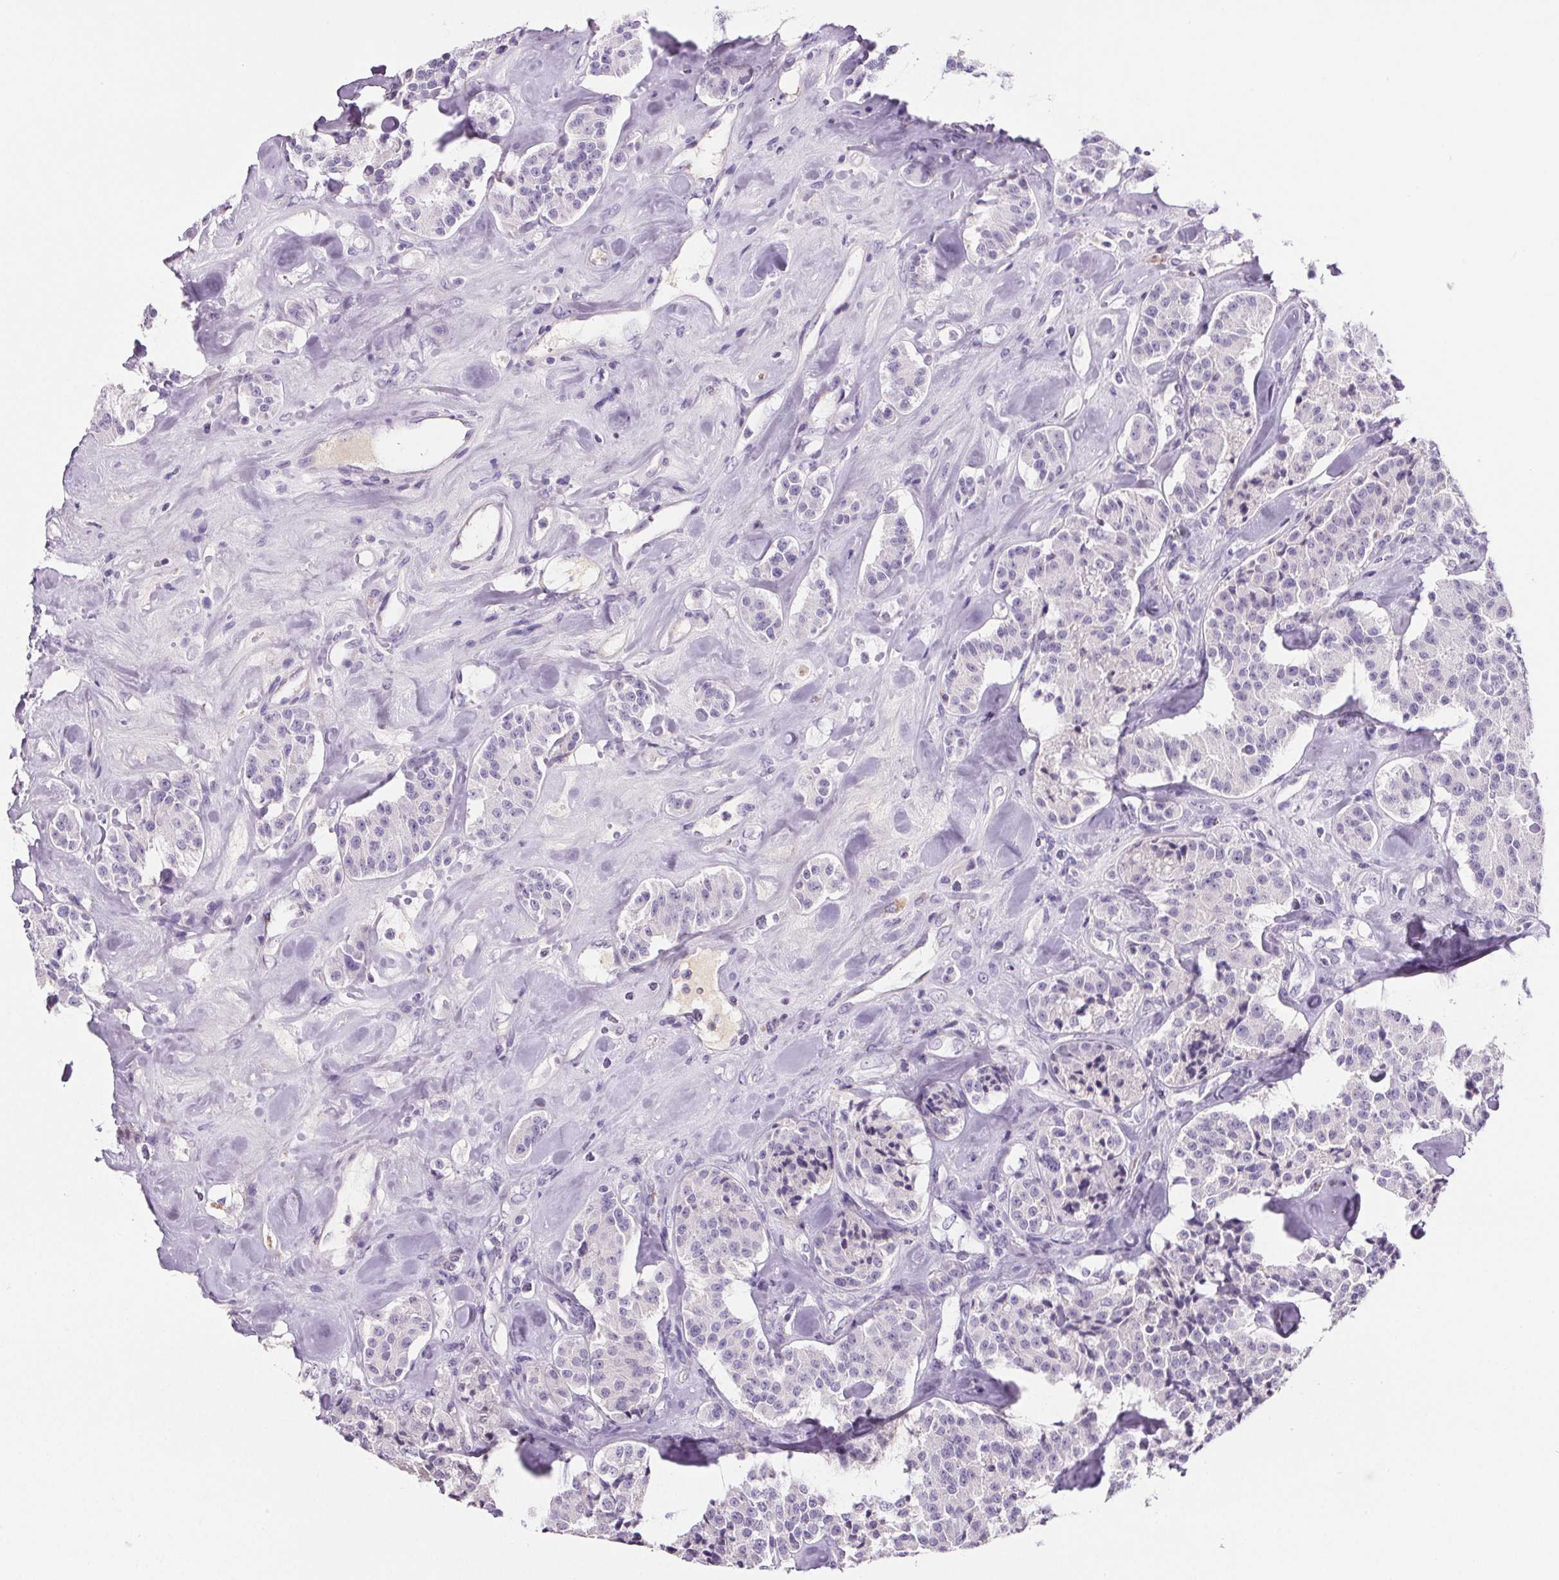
{"staining": {"intensity": "negative", "quantity": "none", "location": "none"}, "tissue": "carcinoid", "cell_type": "Tumor cells", "image_type": "cancer", "snomed": [{"axis": "morphology", "description": "Carcinoid, malignant, NOS"}, {"axis": "topography", "description": "Pancreas"}], "caption": "The photomicrograph shows no staining of tumor cells in malignant carcinoid.", "gene": "CD5L", "patient": {"sex": "male", "age": 41}}